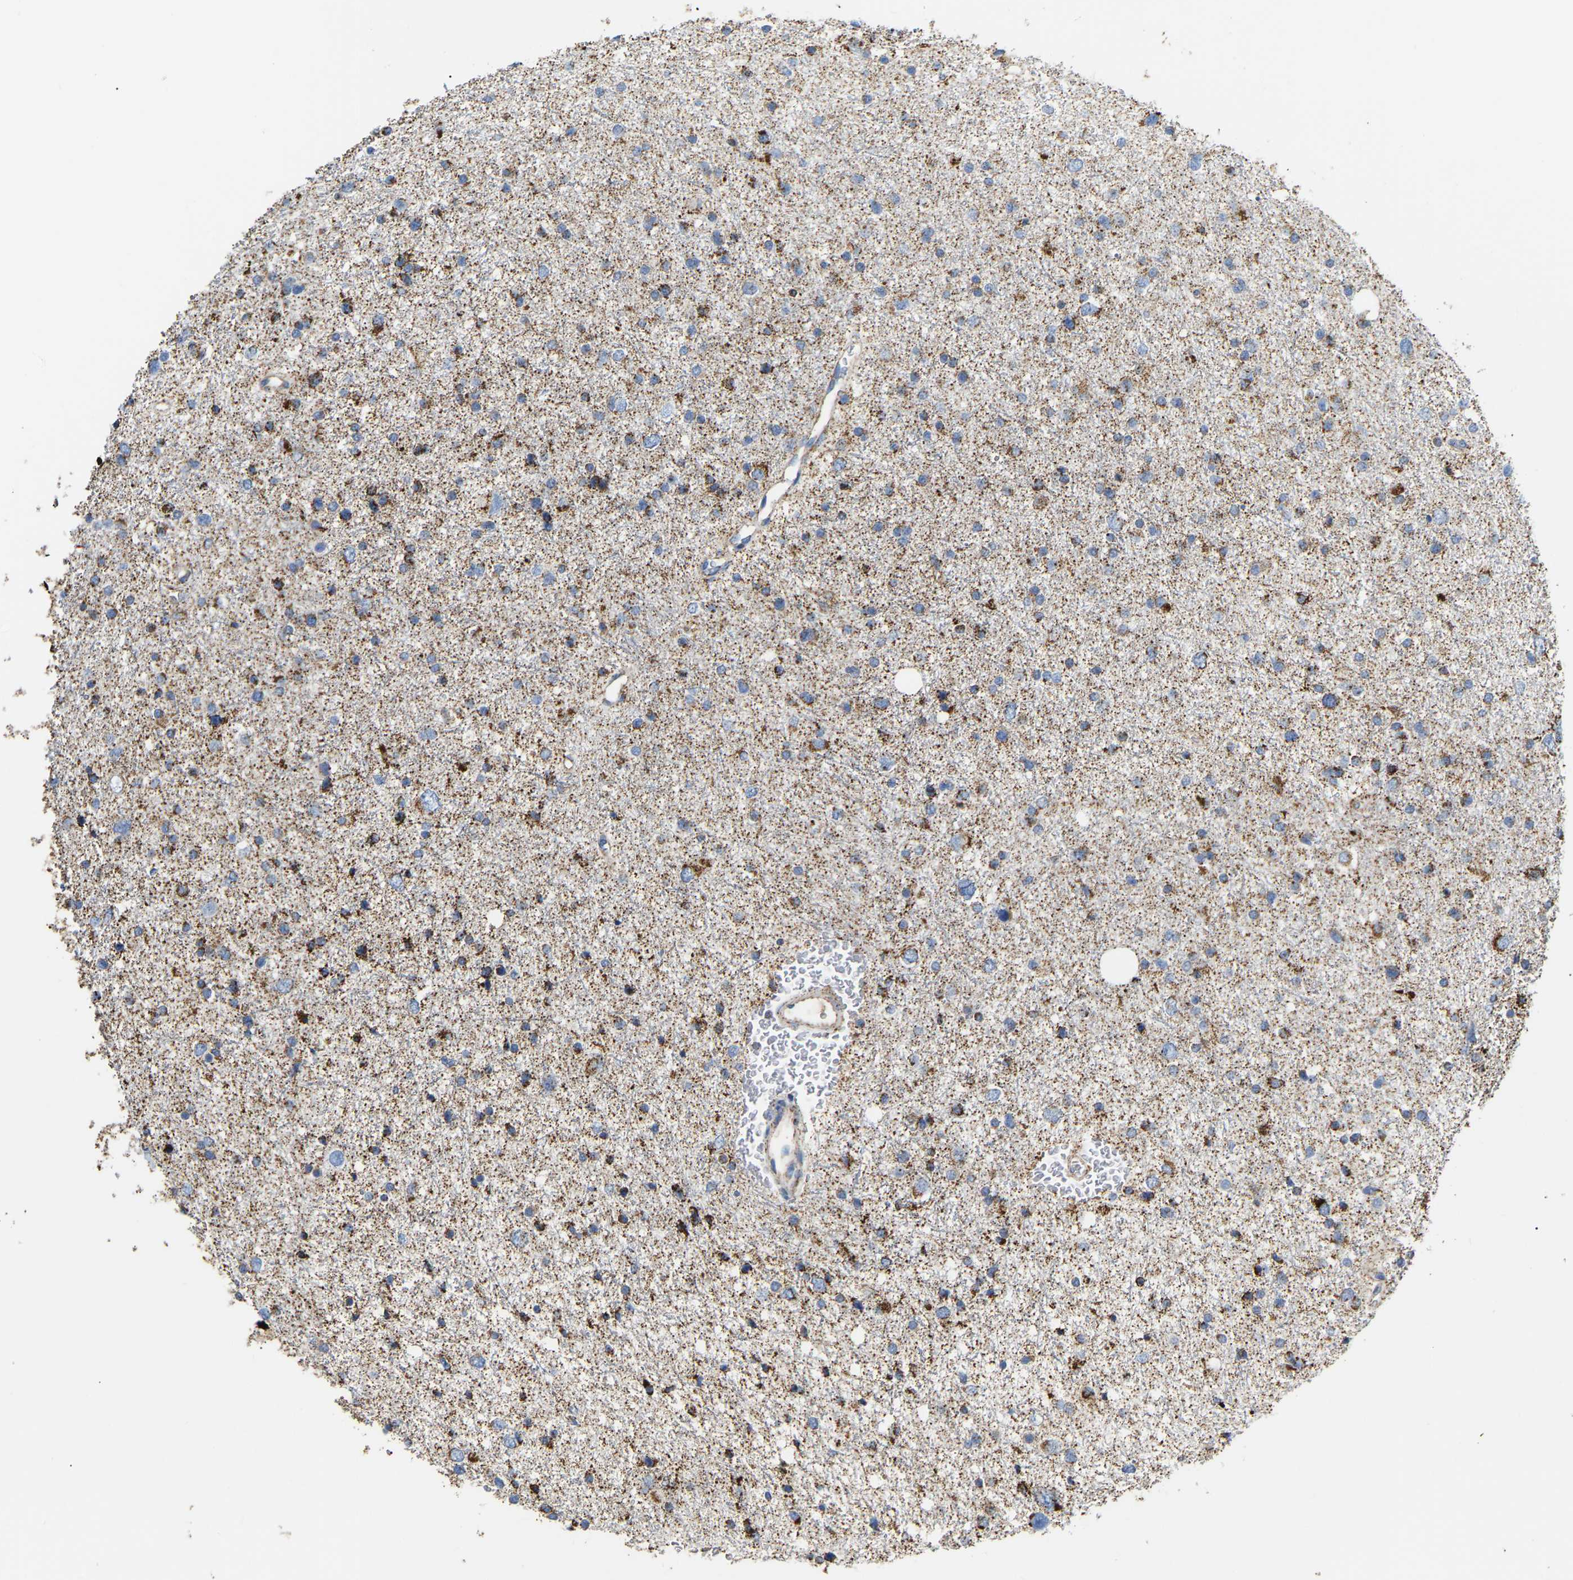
{"staining": {"intensity": "moderate", "quantity": ">75%", "location": "cytoplasmic/membranous"}, "tissue": "glioma", "cell_type": "Tumor cells", "image_type": "cancer", "snomed": [{"axis": "morphology", "description": "Glioma, malignant, Low grade"}, {"axis": "topography", "description": "Brain"}], "caption": "Human low-grade glioma (malignant) stained with a protein marker exhibits moderate staining in tumor cells.", "gene": "HIBADH", "patient": {"sex": "female", "age": 37}}